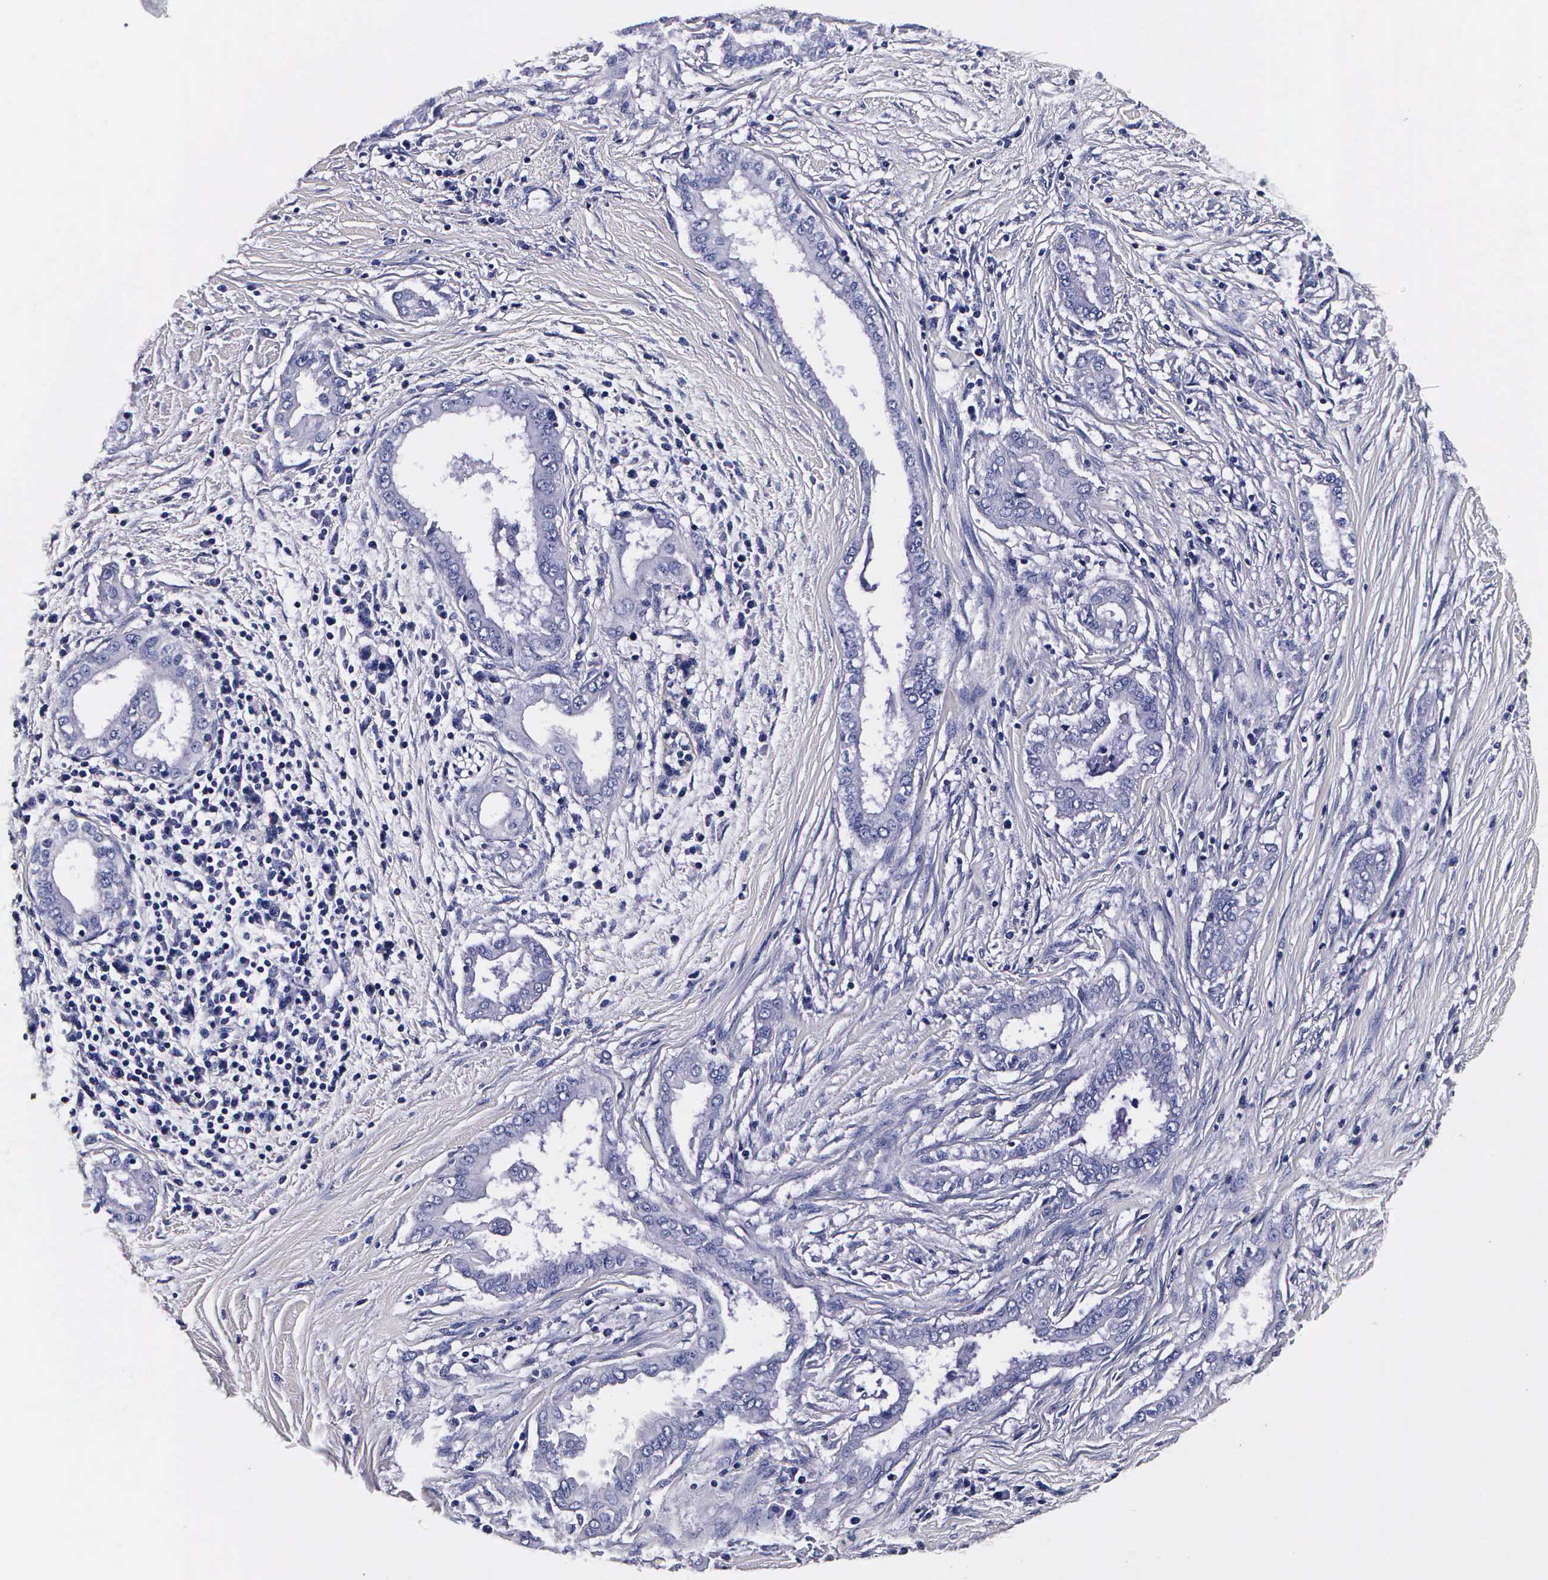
{"staining": {"intensity": "negative", "quantity": "none", "location": "none"}, "tissue": "pancreatic cancer", "cell_type": "Tumor cells", "image_type": "cancer", "snomed": [{"axis": "morphology", "description": "Adenocarcinoma, NOS"}, {"axis": "topography", "description": "Pancreas"}], "caption": "High magnification brightfield microscopy of adenocarcinoma (pancreatic) stained with DAB (3,3'-diaminobenzidine) (brown) and counterstained with hematoxylin (blue): tumor cells show no significant positivity.", "gene": "IAPP", "patient": {"sex": "female", "age": 64}}